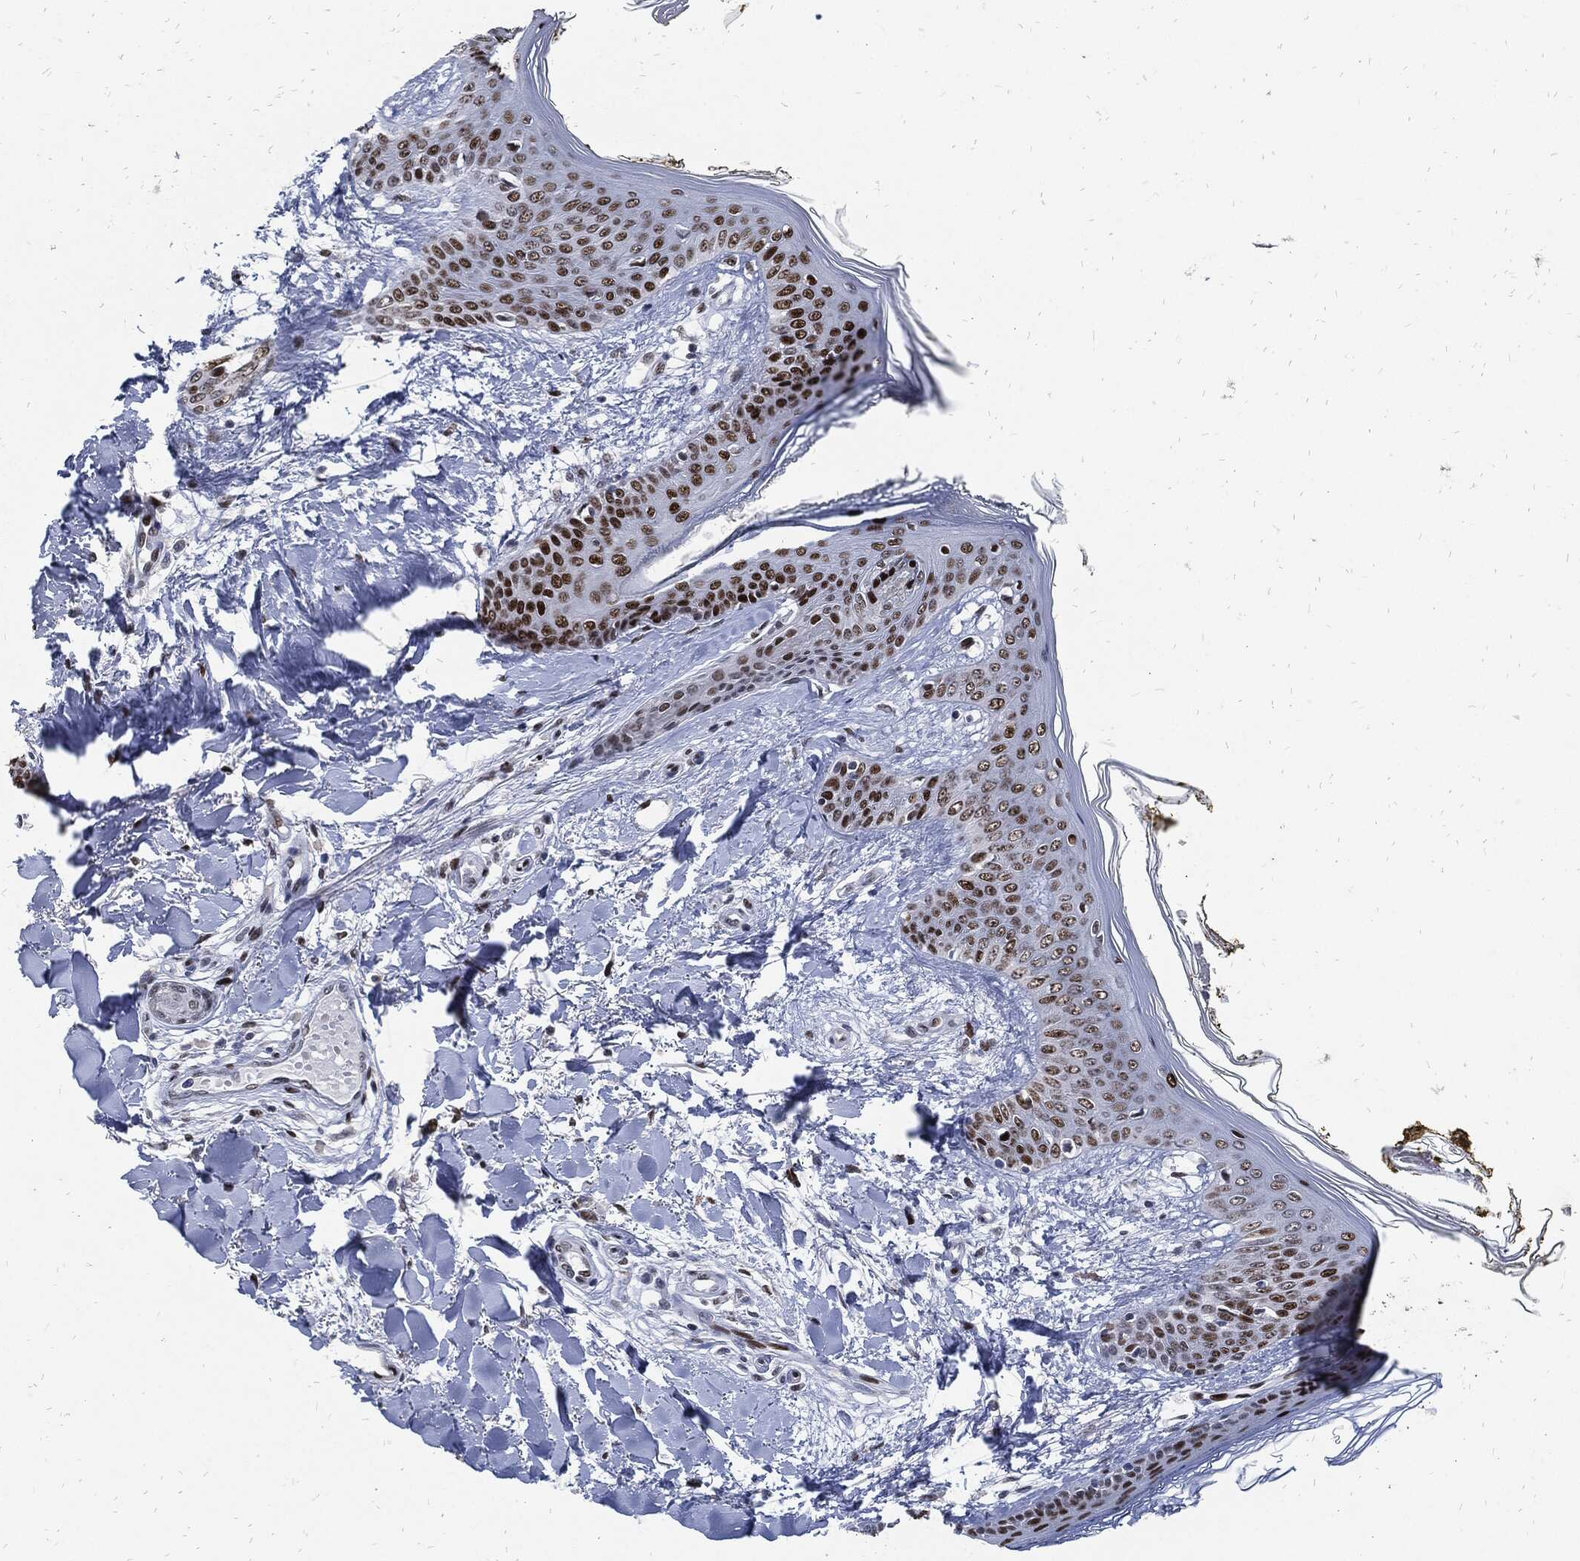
{"staining": {"intensity": "negative", "quantity": "none", "location": "none"}, "tissue": "skin", "cell_type": "Fibroblasts", "image_type": "normal", "snomed": [{"axis": "morphology", "description": "Normal tissue, NOS"}, {"axis": "morphology", "description": "Malignant melanoma, NOS"}, {"axis": "topography", "description": "Skin"}], "caption": "Immunohistochemistry (IHC) micrograph of benign human skin stained for a protein (brown), which displays no positivity in fibroblasts.", "gene": "JUN", "patient": {"sex": "female", "age": 34}}